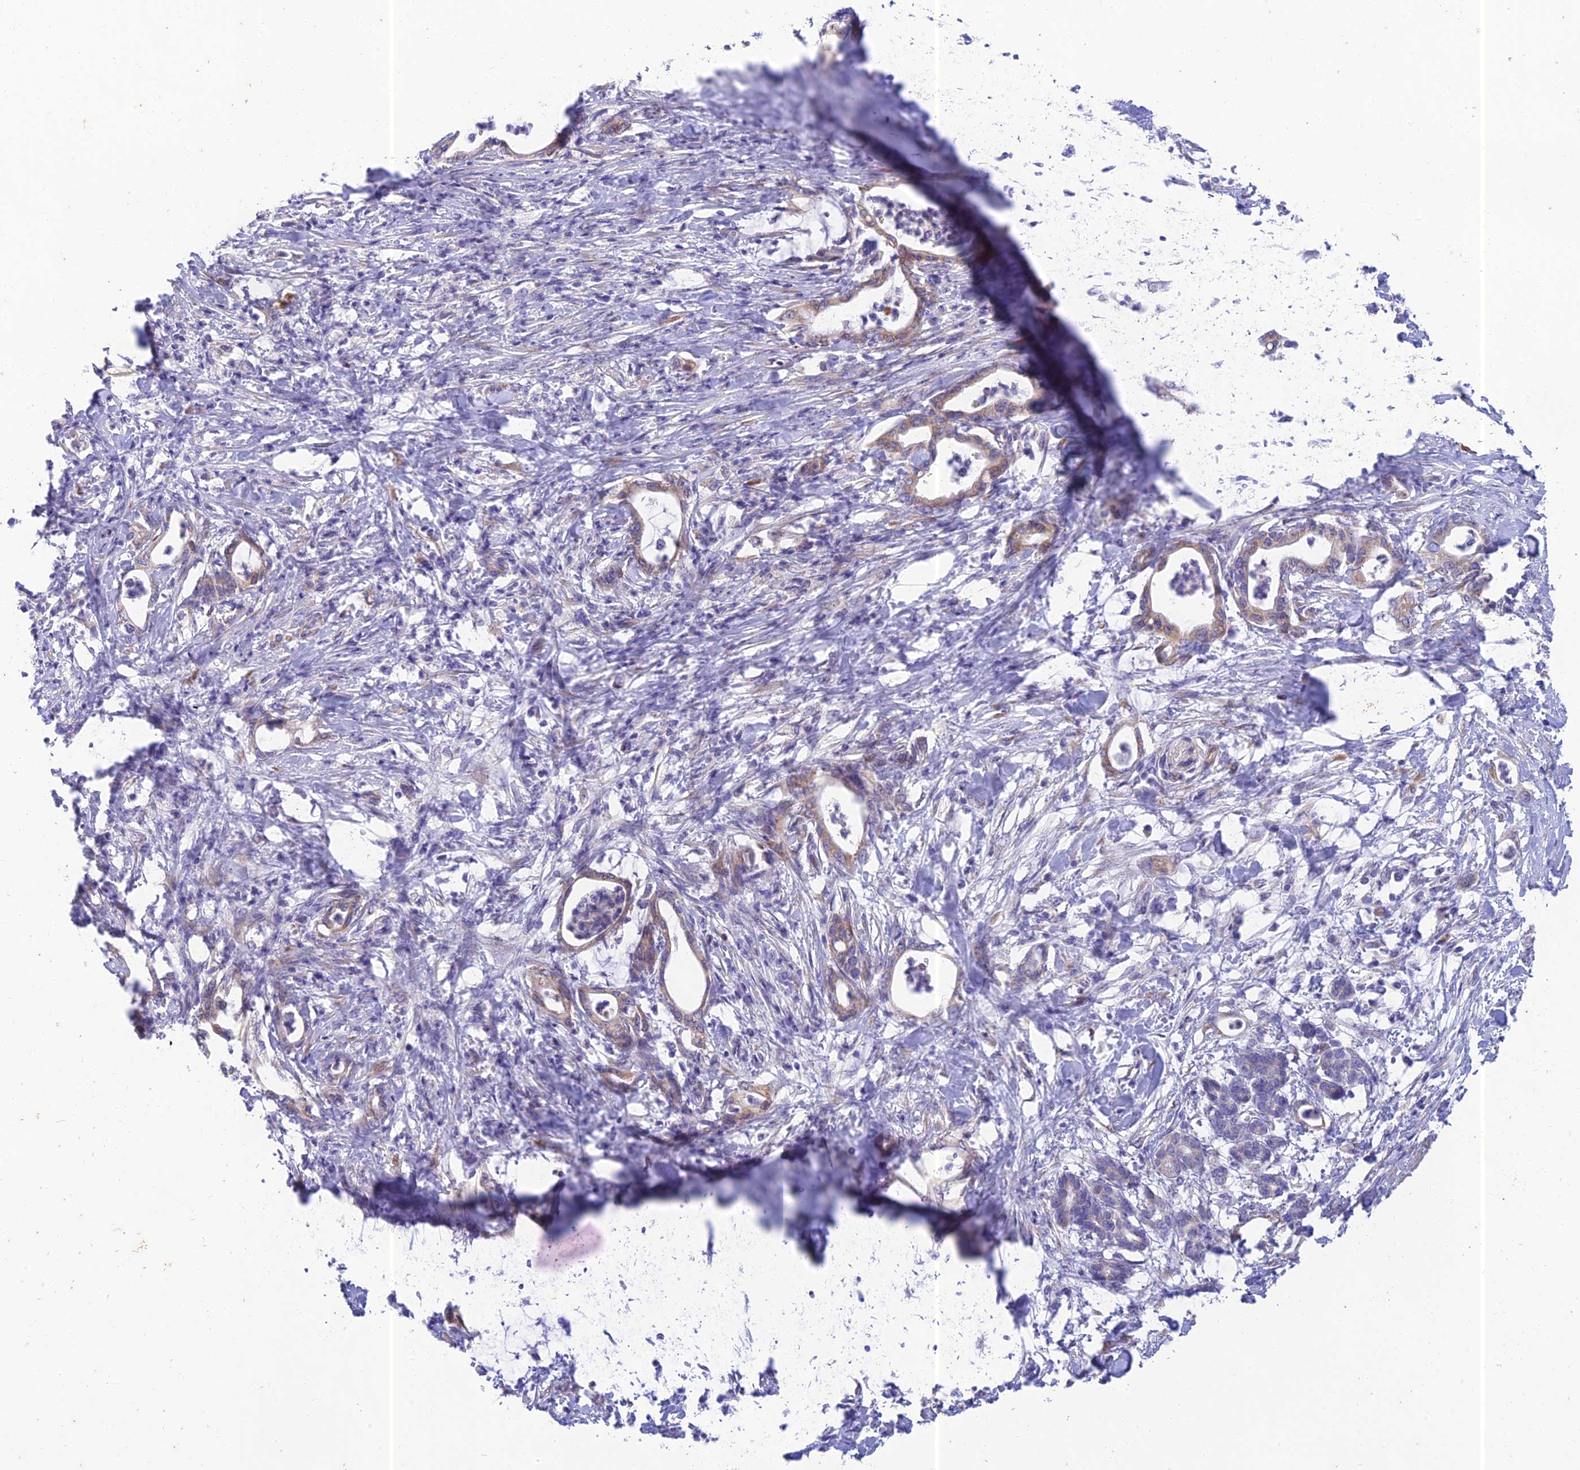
{"staining": {"intensity": "moderate", "quantity": "25%-75%", "location": "cytoplasmic/membranous"}, "tissue": "pancreatic cancer", "cell_type": "Tumor cells", "image_type": "cancer", "snomed": [{"axis": "morphology", "description": "Adenocarcinoma, NOS"}, {"axis": "topography", "description": "Pancreas"}], "caption": "Moderate cytoplasmic/membranous positivity for a protein is seen in about 25%-75% of tumor cells of pancreatic cancer using IHC.", "gene": "PTCD2", "patient": {"sex": "female", "age": 55}}